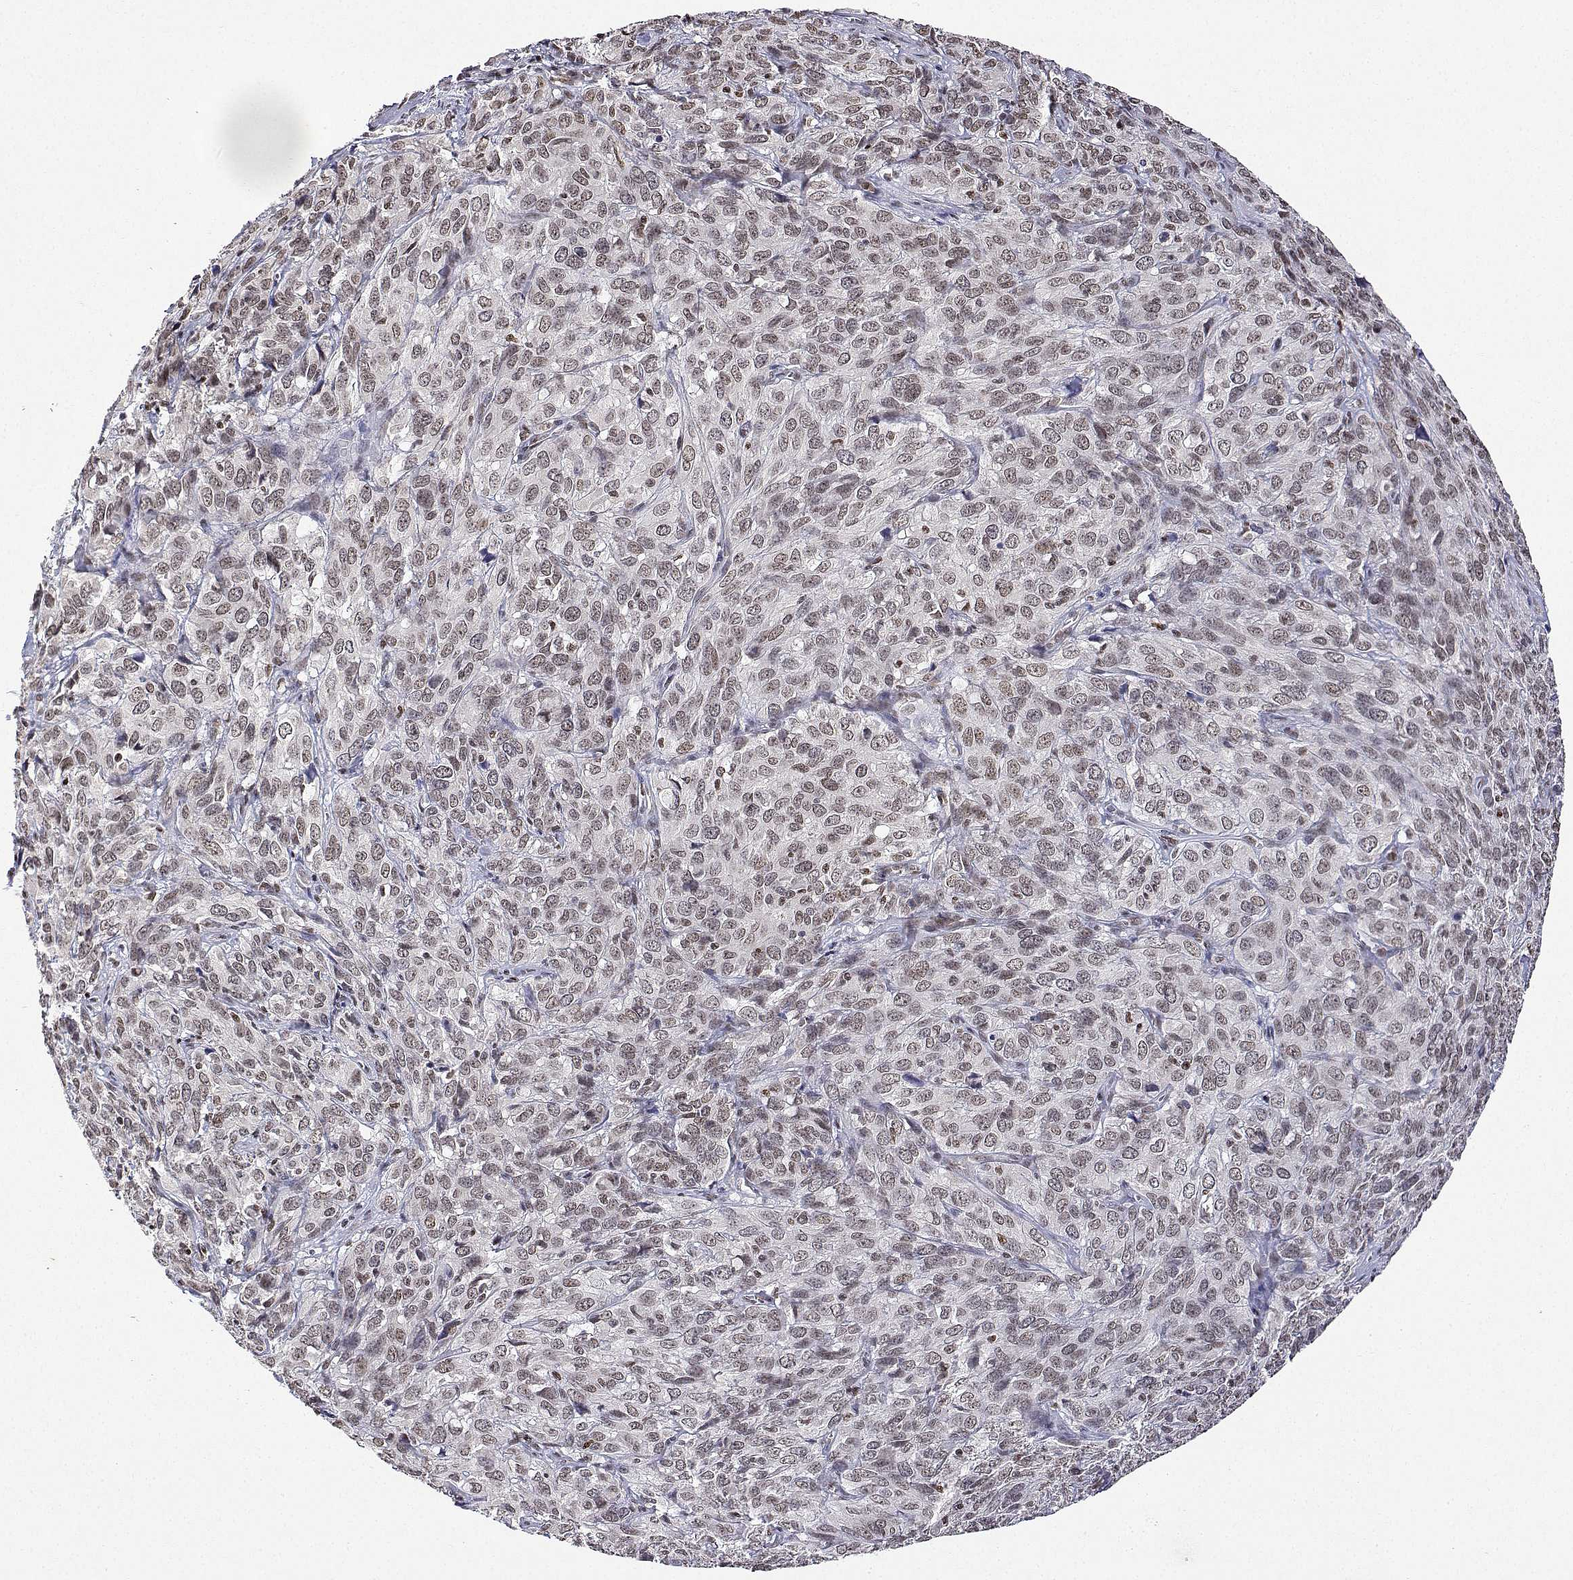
{"staining": {"intensity": "moderate", "quantity": ">75%", "location": "nuclear"}, "tissue": "cervical cancer", "cell_type": "Tumor cells", "image_type": "cancer", "snomed": [{"axis": "morphology", "description": "Squamous cell carcinoma, NOS"}, {"axis": "topography", "description": "Cervix"}], "caption": "Immunohistochemistry (IHC) of cervical squamous cell carcinoma shows medium levels of moderate nuclear staining in approximately >75% of tumor cells.", "gene": "XPC", "patient": {"sex": "female", "age": 51}}